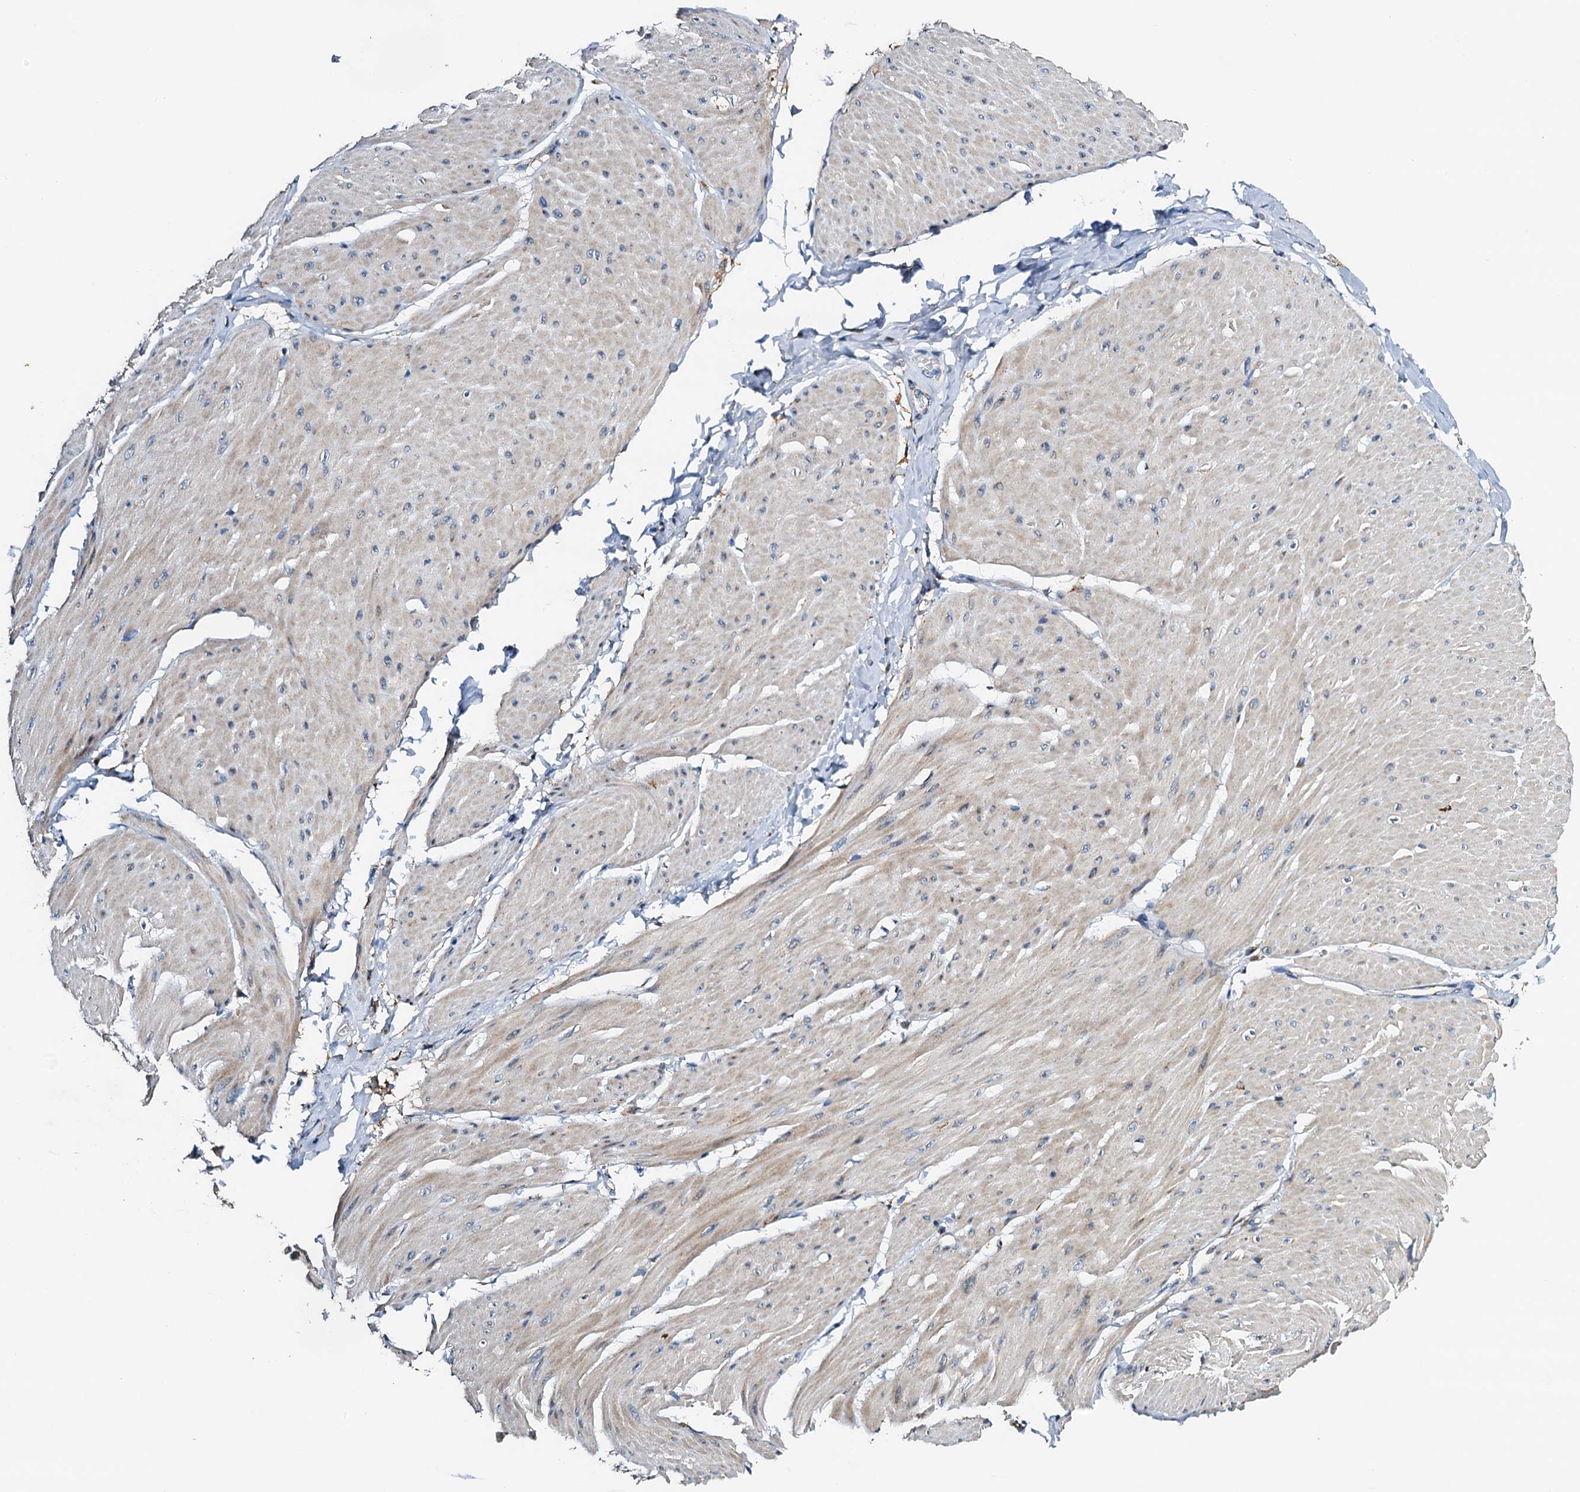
{"staining": {"intensity": "weak", "quantity": "25%-75%", "location": "cytoplasmic/membranous"}, "tissue": "smooth muscle", "cell_type": "Smooth muscle cells", "image_type": "normal", "snomed": [{"axis": "morphology", "description": "Urothelial carcinoma, High grade"}, {"axis": "topography", "description": "Urinary bladder"}], "caption": "About 25%-75% of smooth muscle cells in unremarkable smooth muscle demonstrate weak cytoplasmic/membranous protein positivity as visualized by brown immunohistochemical staining.", "gene": "POC1A", "patient": {"sex": "male", "age": 46}}